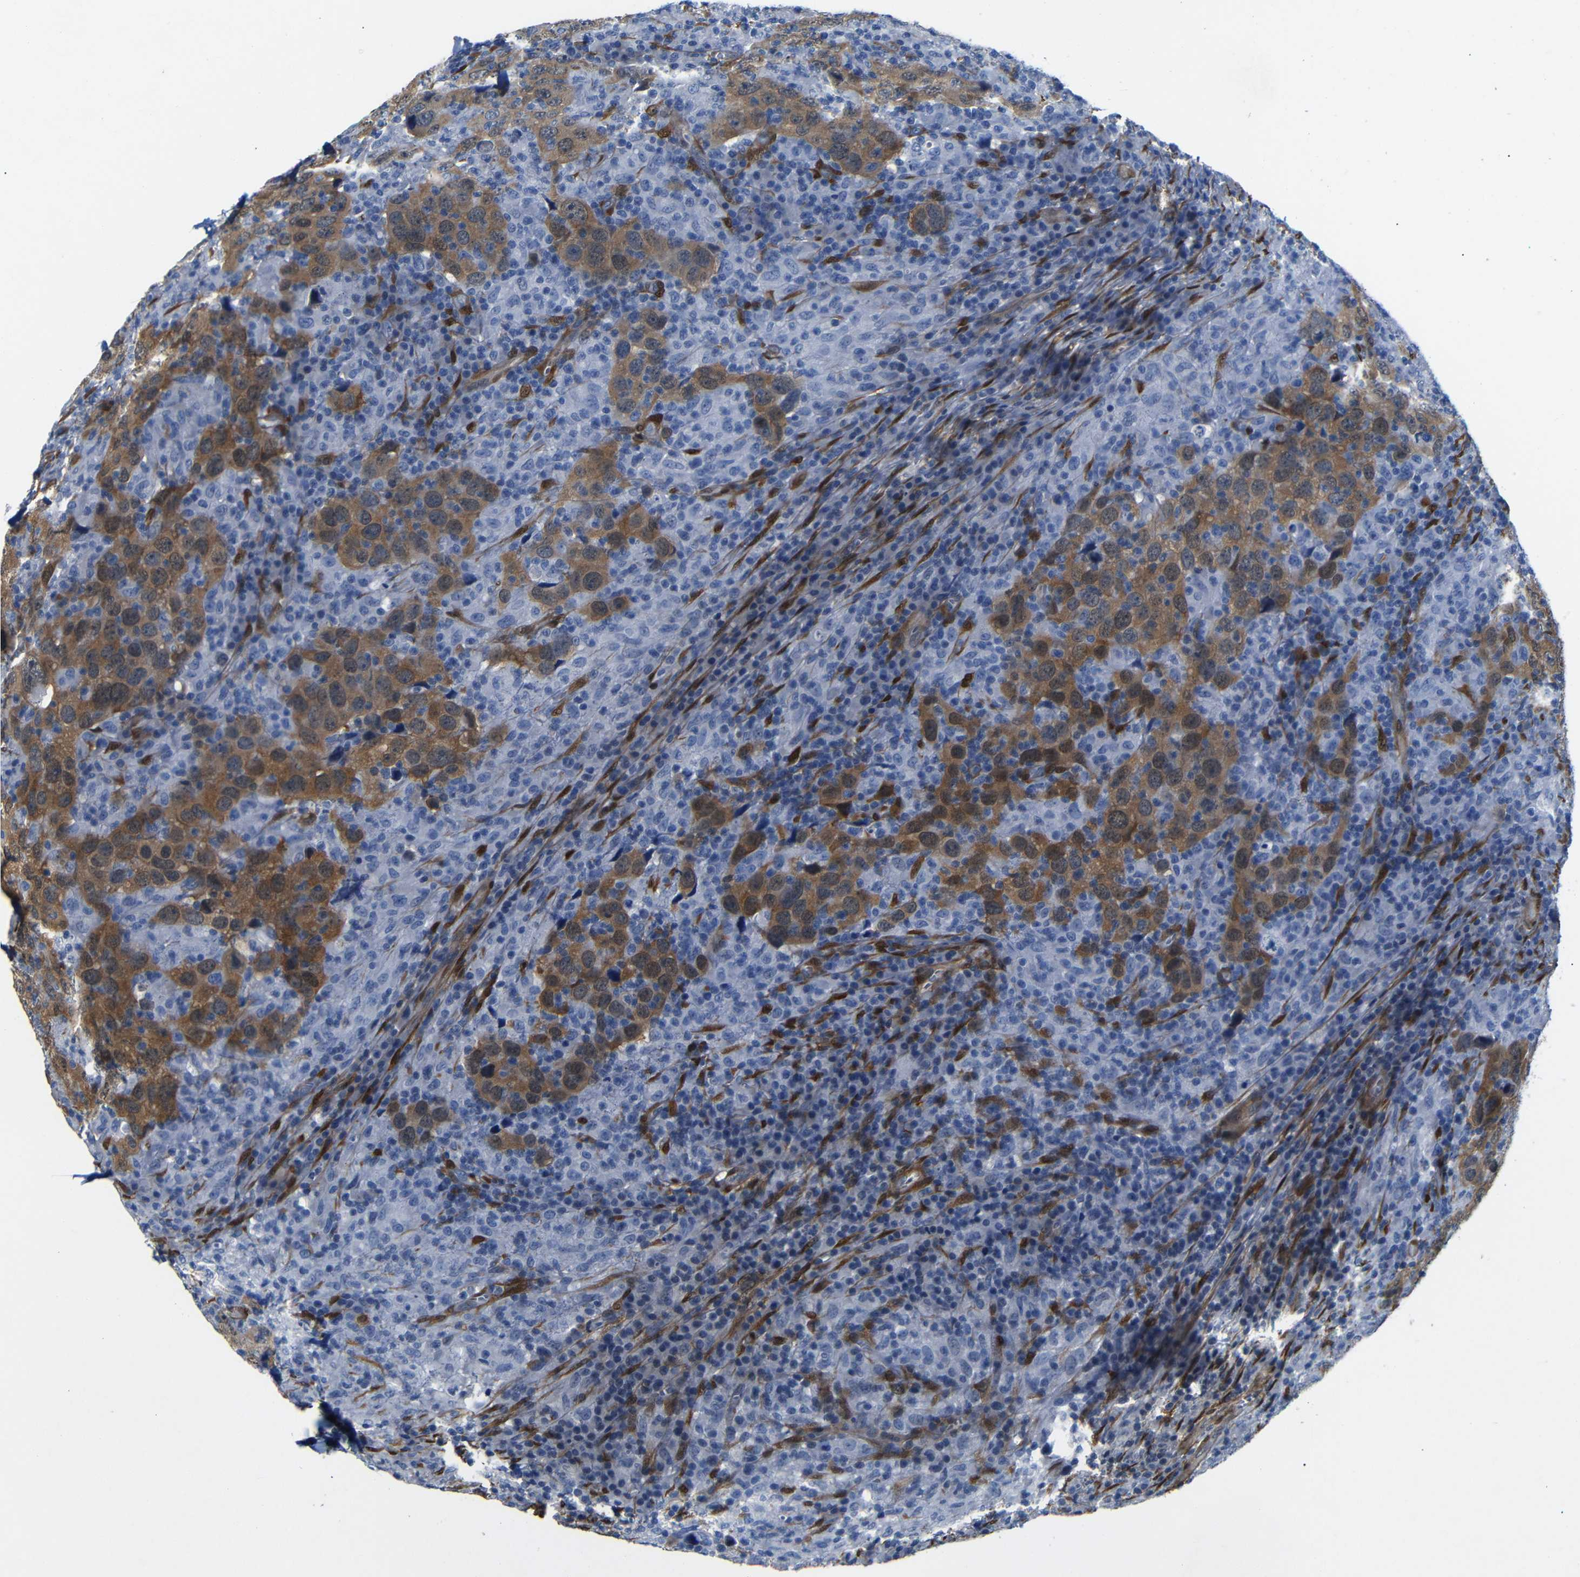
{"staining": {"intensity": "moderate", "quantity": ">75%", "location": "cytoplasmic/membranous"}, "tissue": "head and neck cancer", "cell_type": "Tumor cells", "image_type": "cancer", "snomed": [{"axis": "morphology", "description": "Adenocarcinoma, NOS"}, {"axis": "topography", "description": "Salivary gland"}, {"axis": "topography", "description": "Head-Neck"}], "caption": "Immunohistochemical staining of head and neck cancer reveals moderate cytoplasmic/membranous protein expression in about >75% of tumor cells. The staining is performed using DAB brown chromogen to label protein expression. The nuclei are counter-stained blue using hematoxylin.", "gene": "YAP1", "patient": {"sex": "female", "age": 65}}